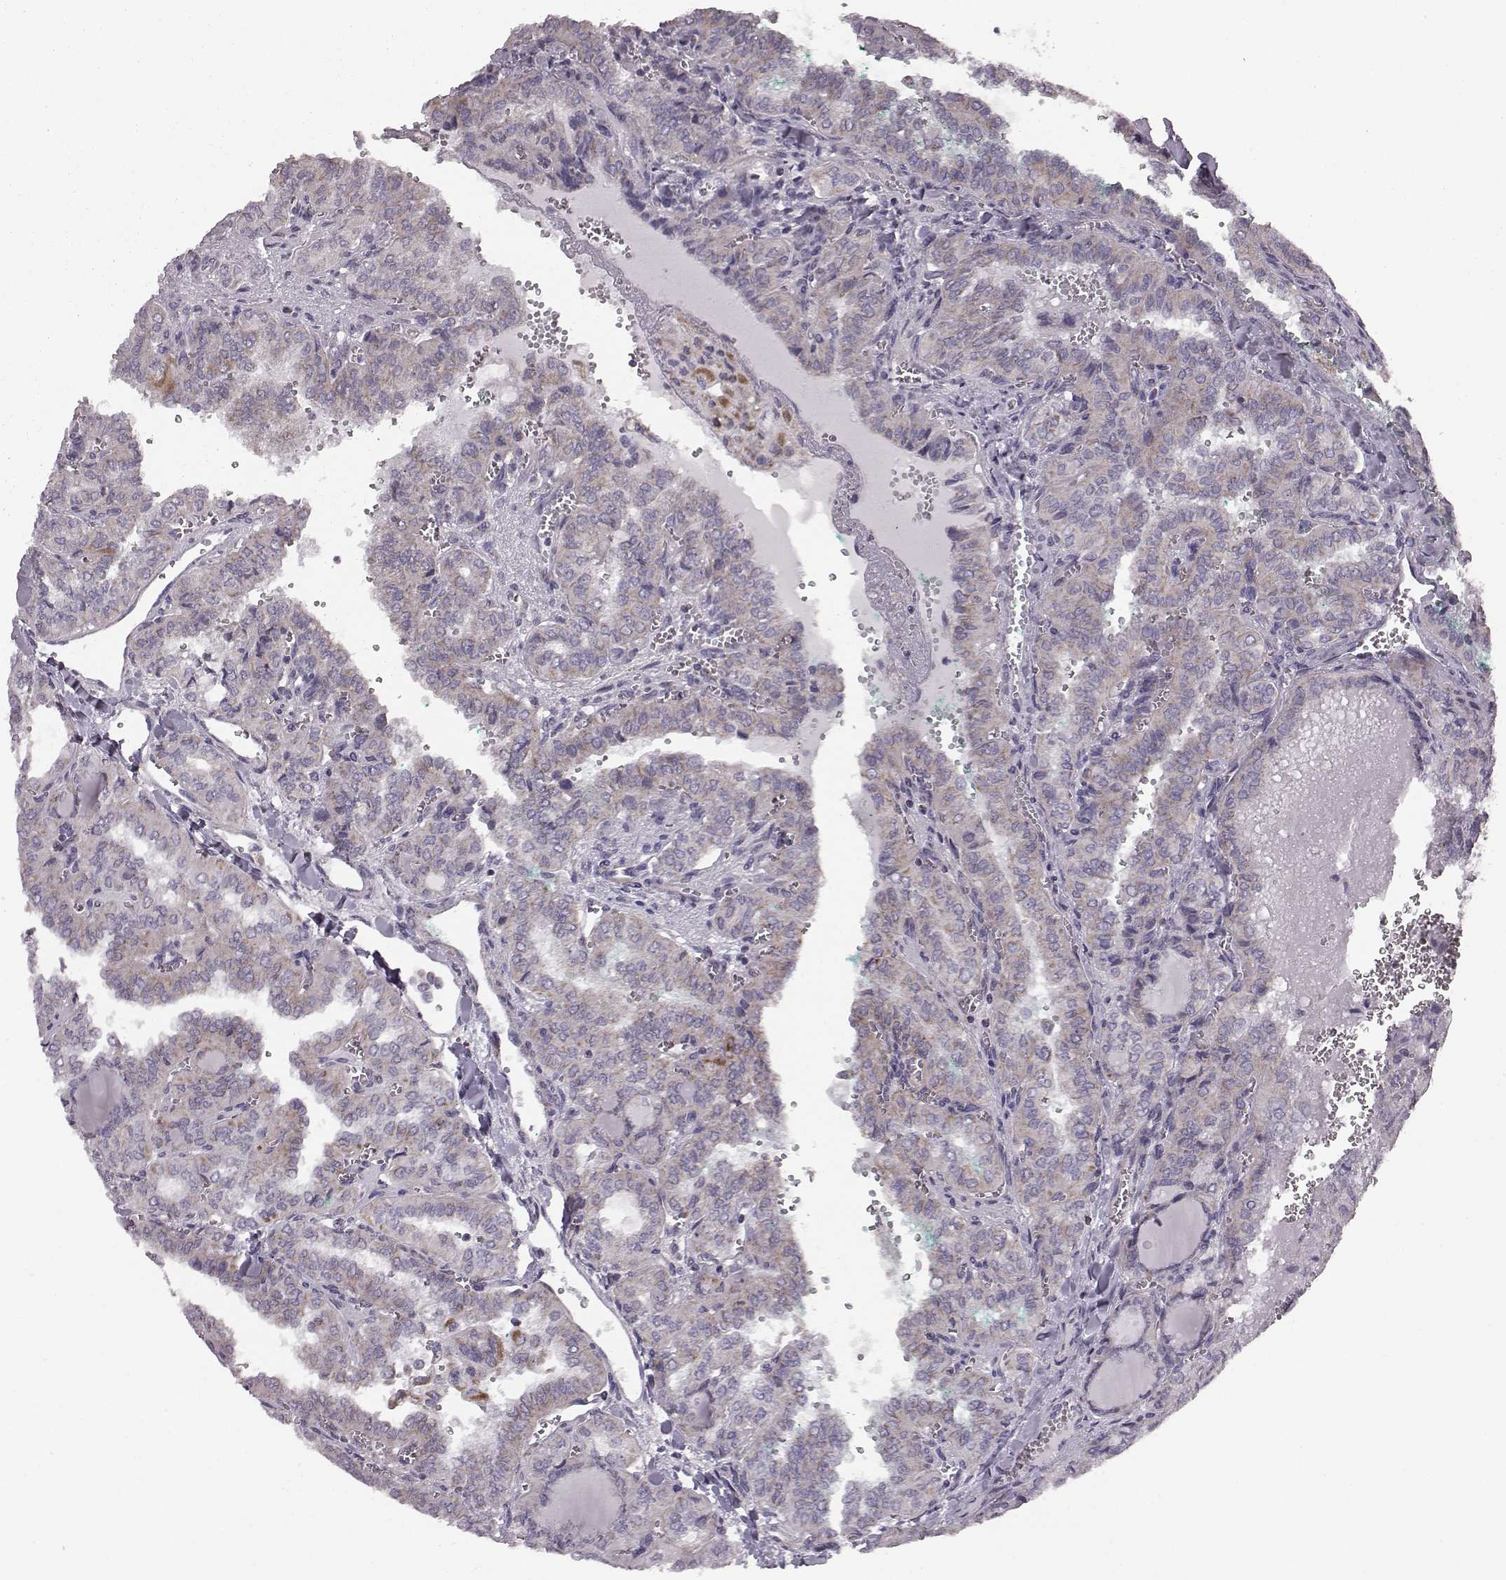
{"staining": {"intensity": "moderate", "quantity": ">75%", "location": "cytoplasmic/membranous"}, "tissue": "thyroid cancer", "cell_type": "Tumor cells", "image_type": "cancer", "snomed": [{"axis": "morphology", "description": "Papillary adenocarcinoma, NOS"}, {"axis": "topography", "description": "Thyroid gland"}], "caption": "IHC of human papillary adenocarcinoma (thyroid) reveals medium levels of moderate cytoplasmic/membranous positivity in about >75% of tumor cells. (Stains: DAB (3,3'-diaminobenzidine) in brown, nuclei in blue, Microscopy: brightfield microscopy at high magnification).", "gene": "FAM8A1", "patient": {"sex": "female", "age": 41}}